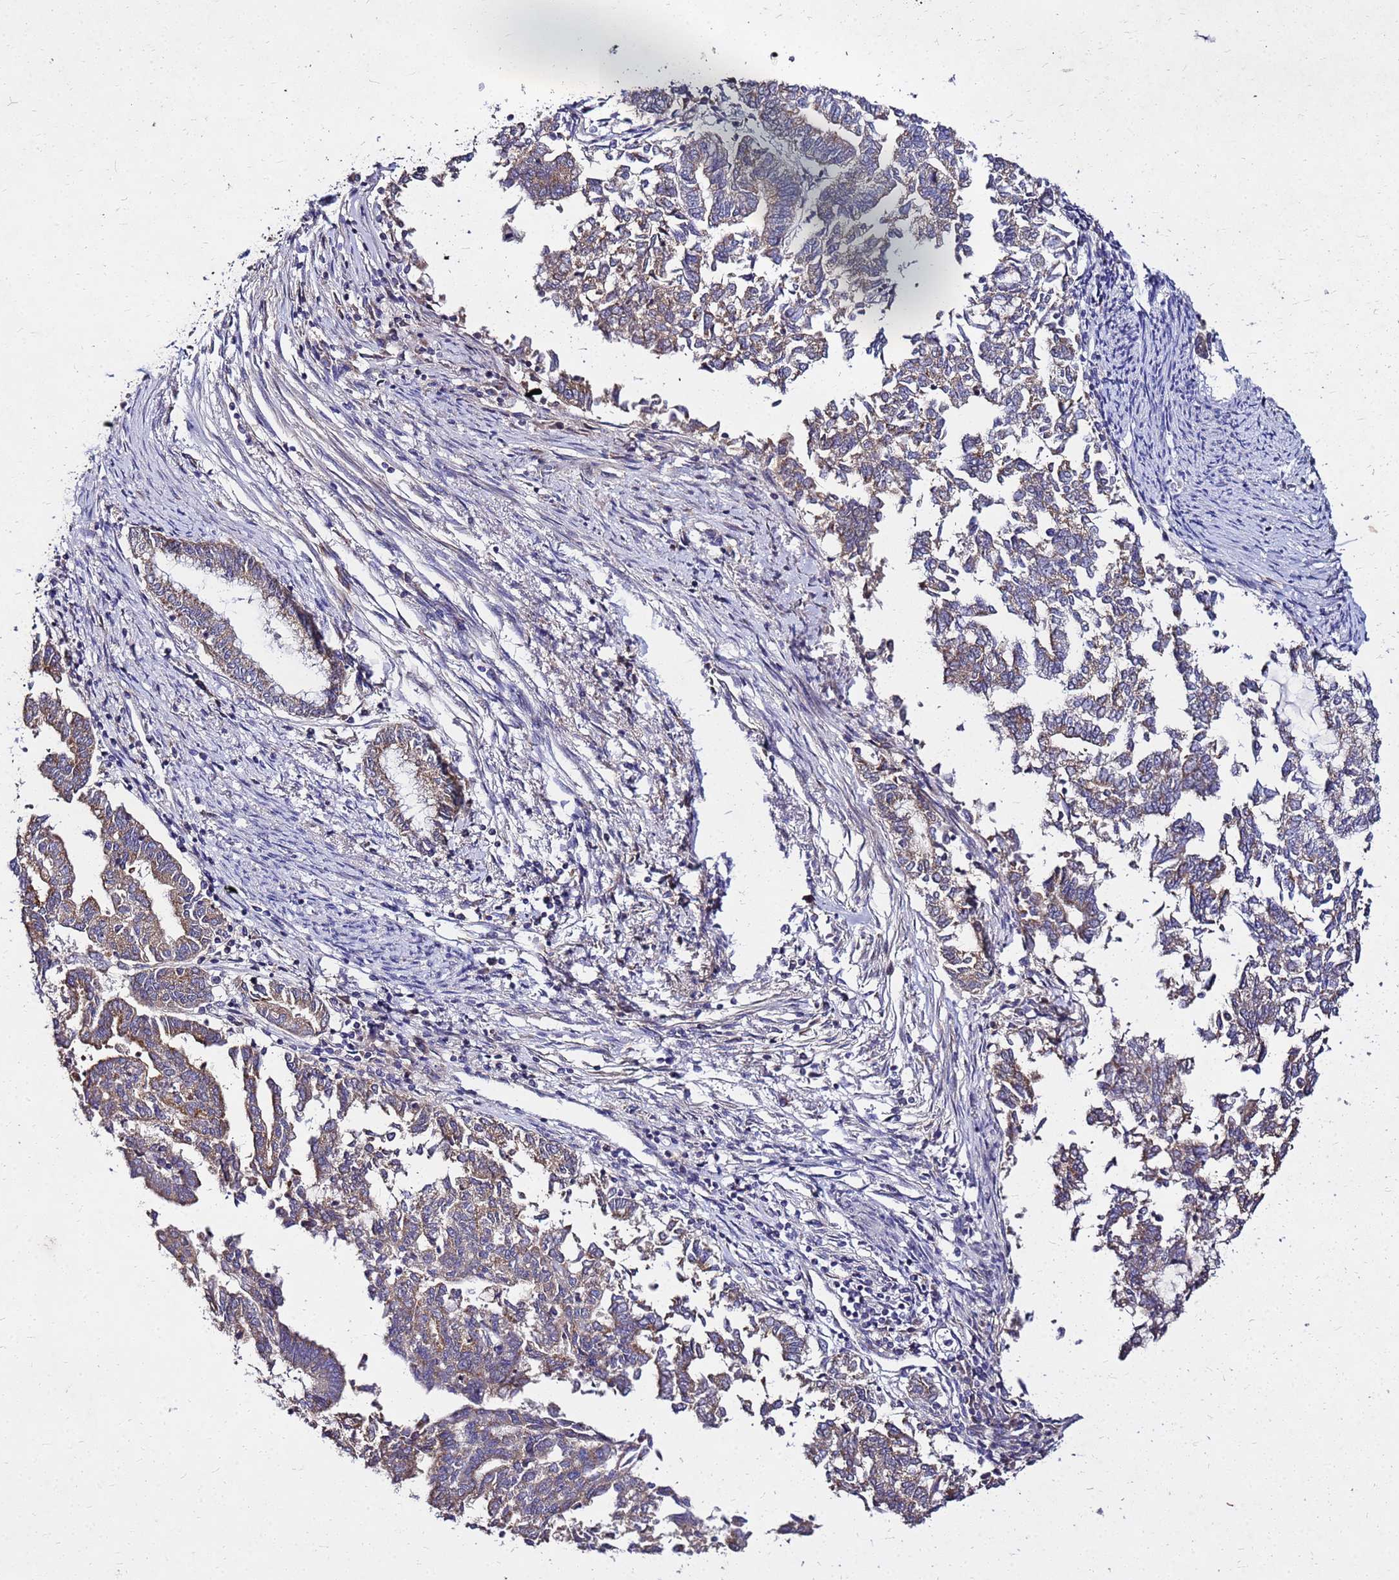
{"staining": {"intensity": "weak", "quantity": ">75%", "location": "cytoplasmic/membranous"}, "tissue": "endometrial cancer", "cell_type": "Tumor cells", "image_type": "cancer", "snomed": [{"axis": "morphology", "description": "Adenocarcinoma, NOS"}, {"axis": "topography", "description": "Endometrium"}], "caption": "The histopathology image shows staining of endometrial cancer, revealing weak cytoplasmic/membranous protein staining (brown color) within tumor cells.", "gene": "COX14", "patient": {"sex": "female", "age": 79}}